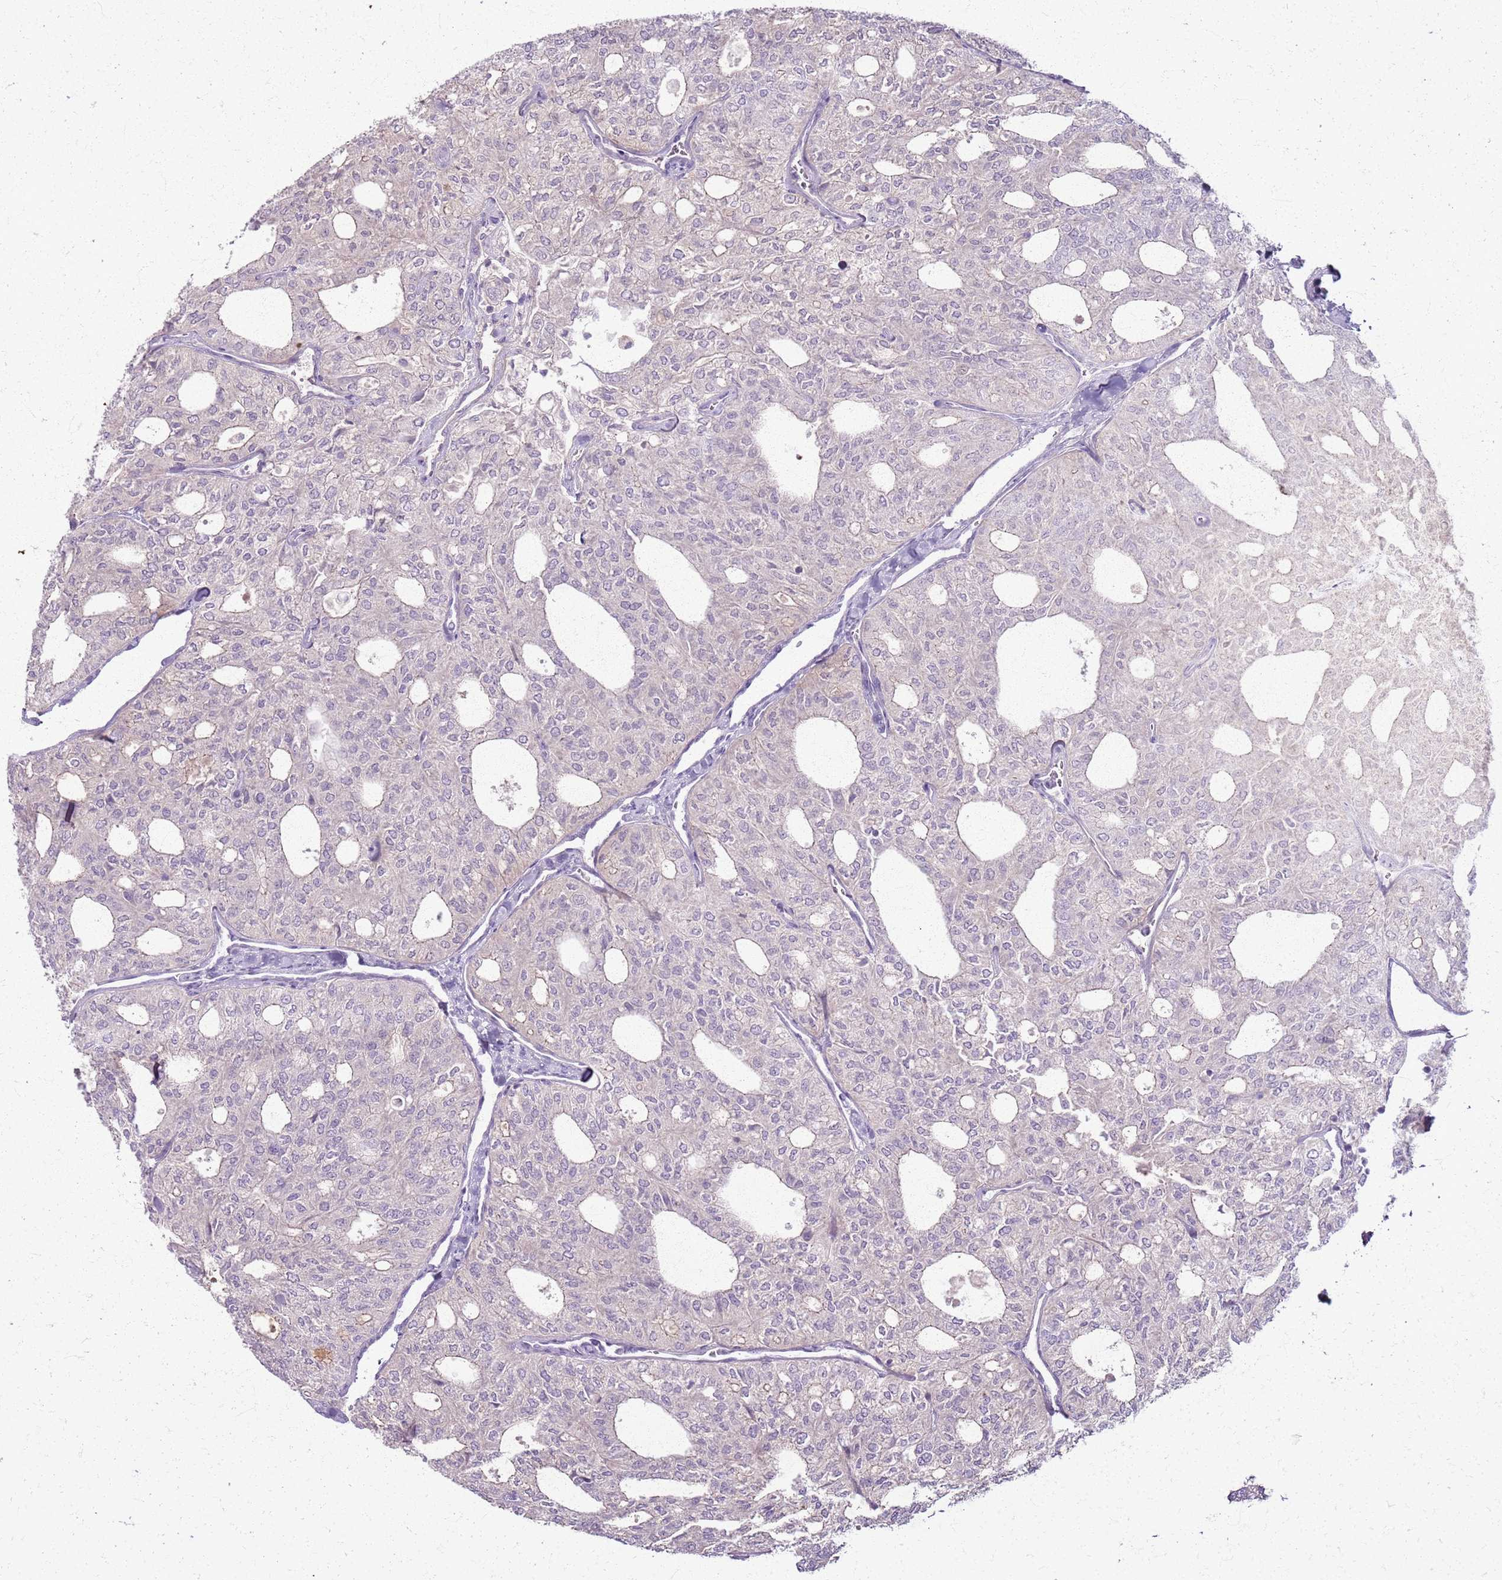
{"staining": {"intensity": "negative", "quantity": "none", "location": "none"}, "tissue": "thyroid cancer", "cell_type": "Tumor cells", "image_type": "cancer", "snomed": [{"axis": "morphology", "description": "Follicular adenoma carcinoma, NOS"}, {"axis": "topography", "description": "Thyroid gland"}], "caption": "A high-resolution image shows IHC staining of follicular adenoma carcinoma (thyroid), which exhibits no significant positivity in tumor cells.", "gene": "CSRP3", "patient": {"sex": "male", "age": 75}}